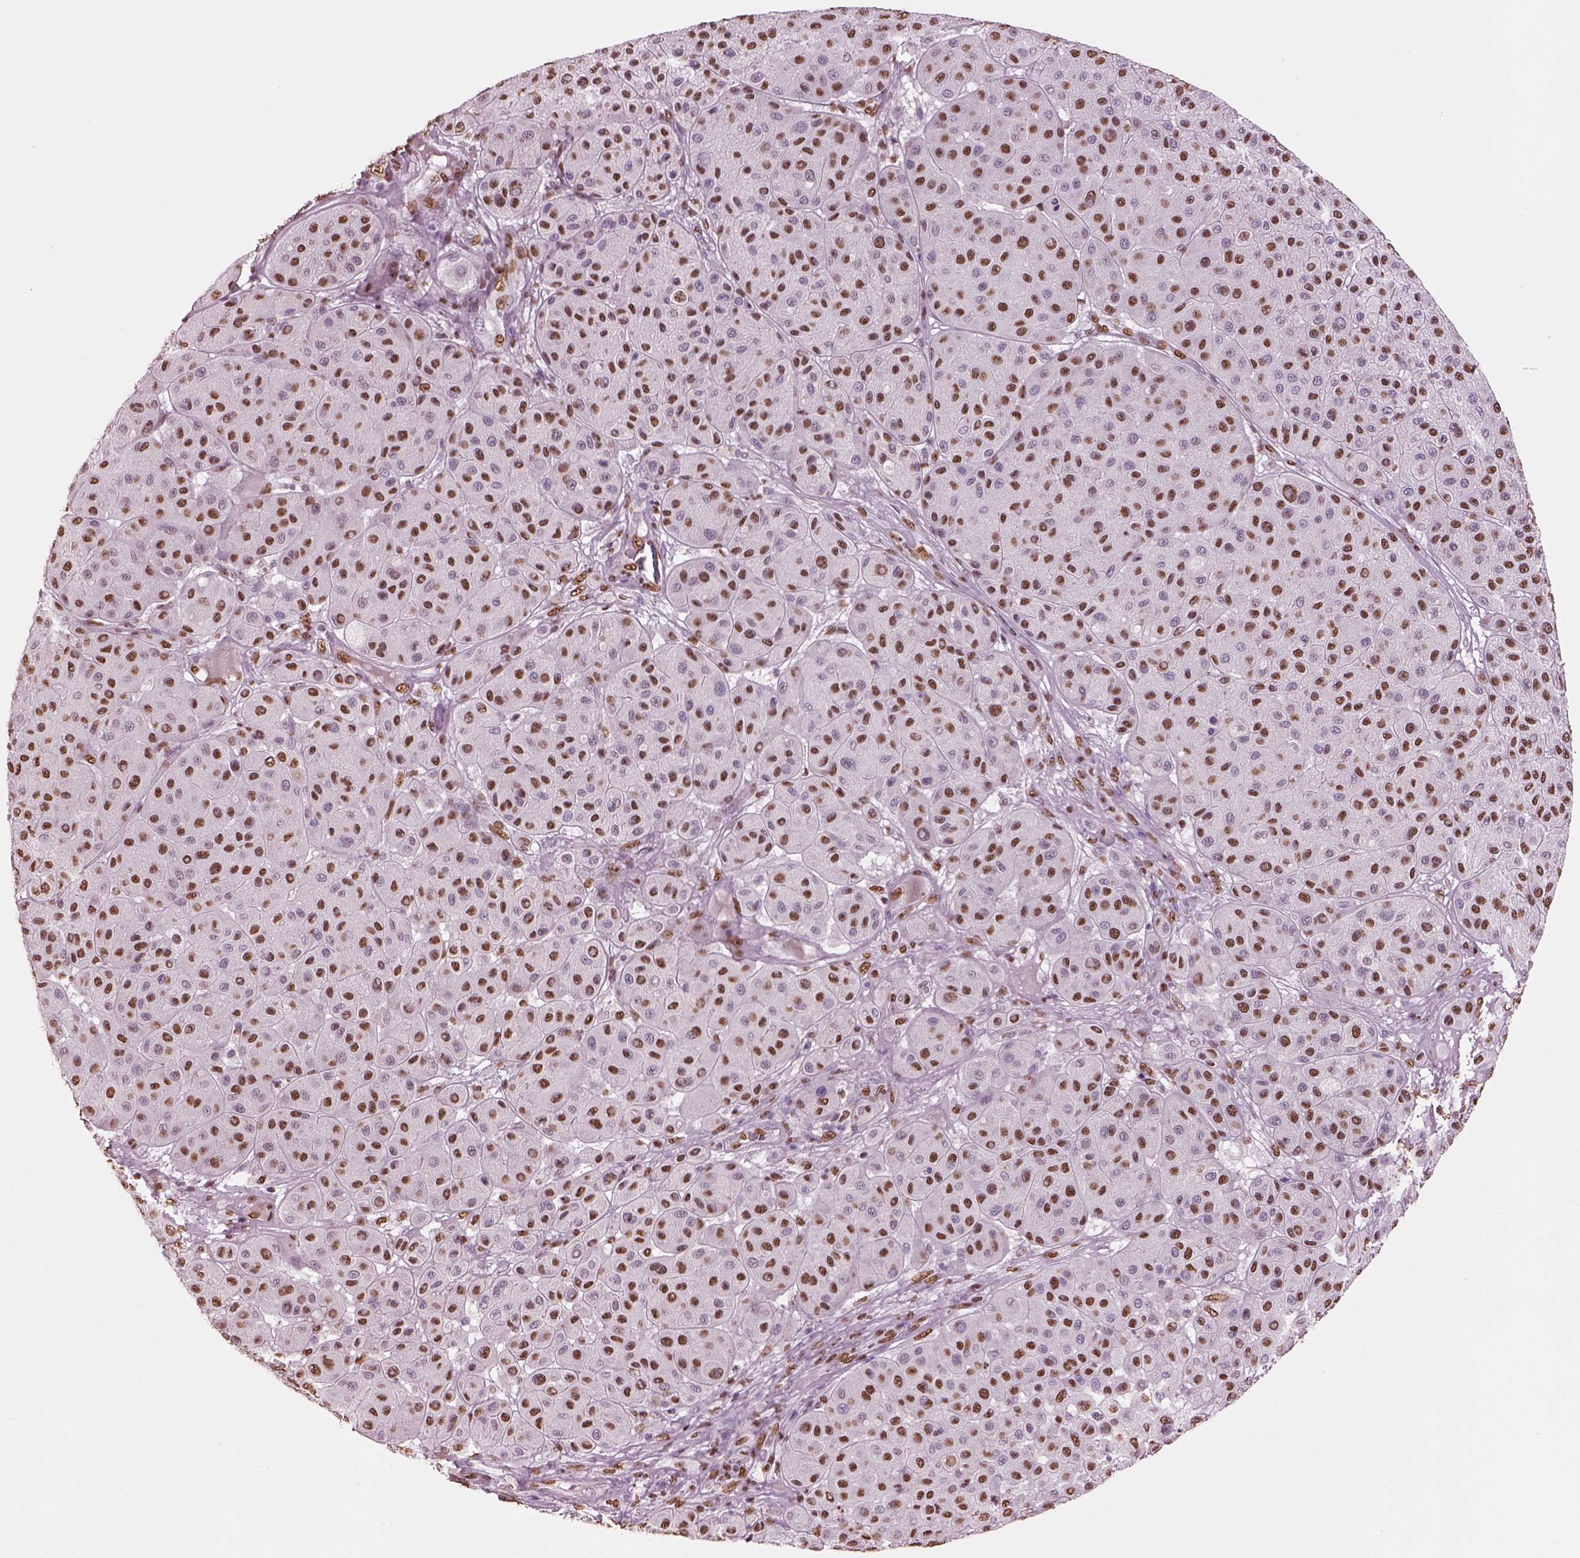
{"staining": {"intensity": "moderate", "quantity": "25%-75%", "location": "nuclear"}, "tissue": "melanoma", "cell_type": "Tumor cells", "image_type": "cancer", "snomed": [{"axis": "morphology", "description": "Malignant melanoma, Metastatic site"}, {"axis": "topography", "description": "Smooth muscle"}], "caption": "Moderate nuclear expression is seen in about 25%-75% of tumor cells in malignant melanoma (metastatic site). Using DAB (3,3'-diaminobenzidine) (brown) and hematoxylin (blue) stains, captured at high magnification using brightfield microscopy.", "gene": "DDX3X", "patient": {"sex": "male", "age": 41}}